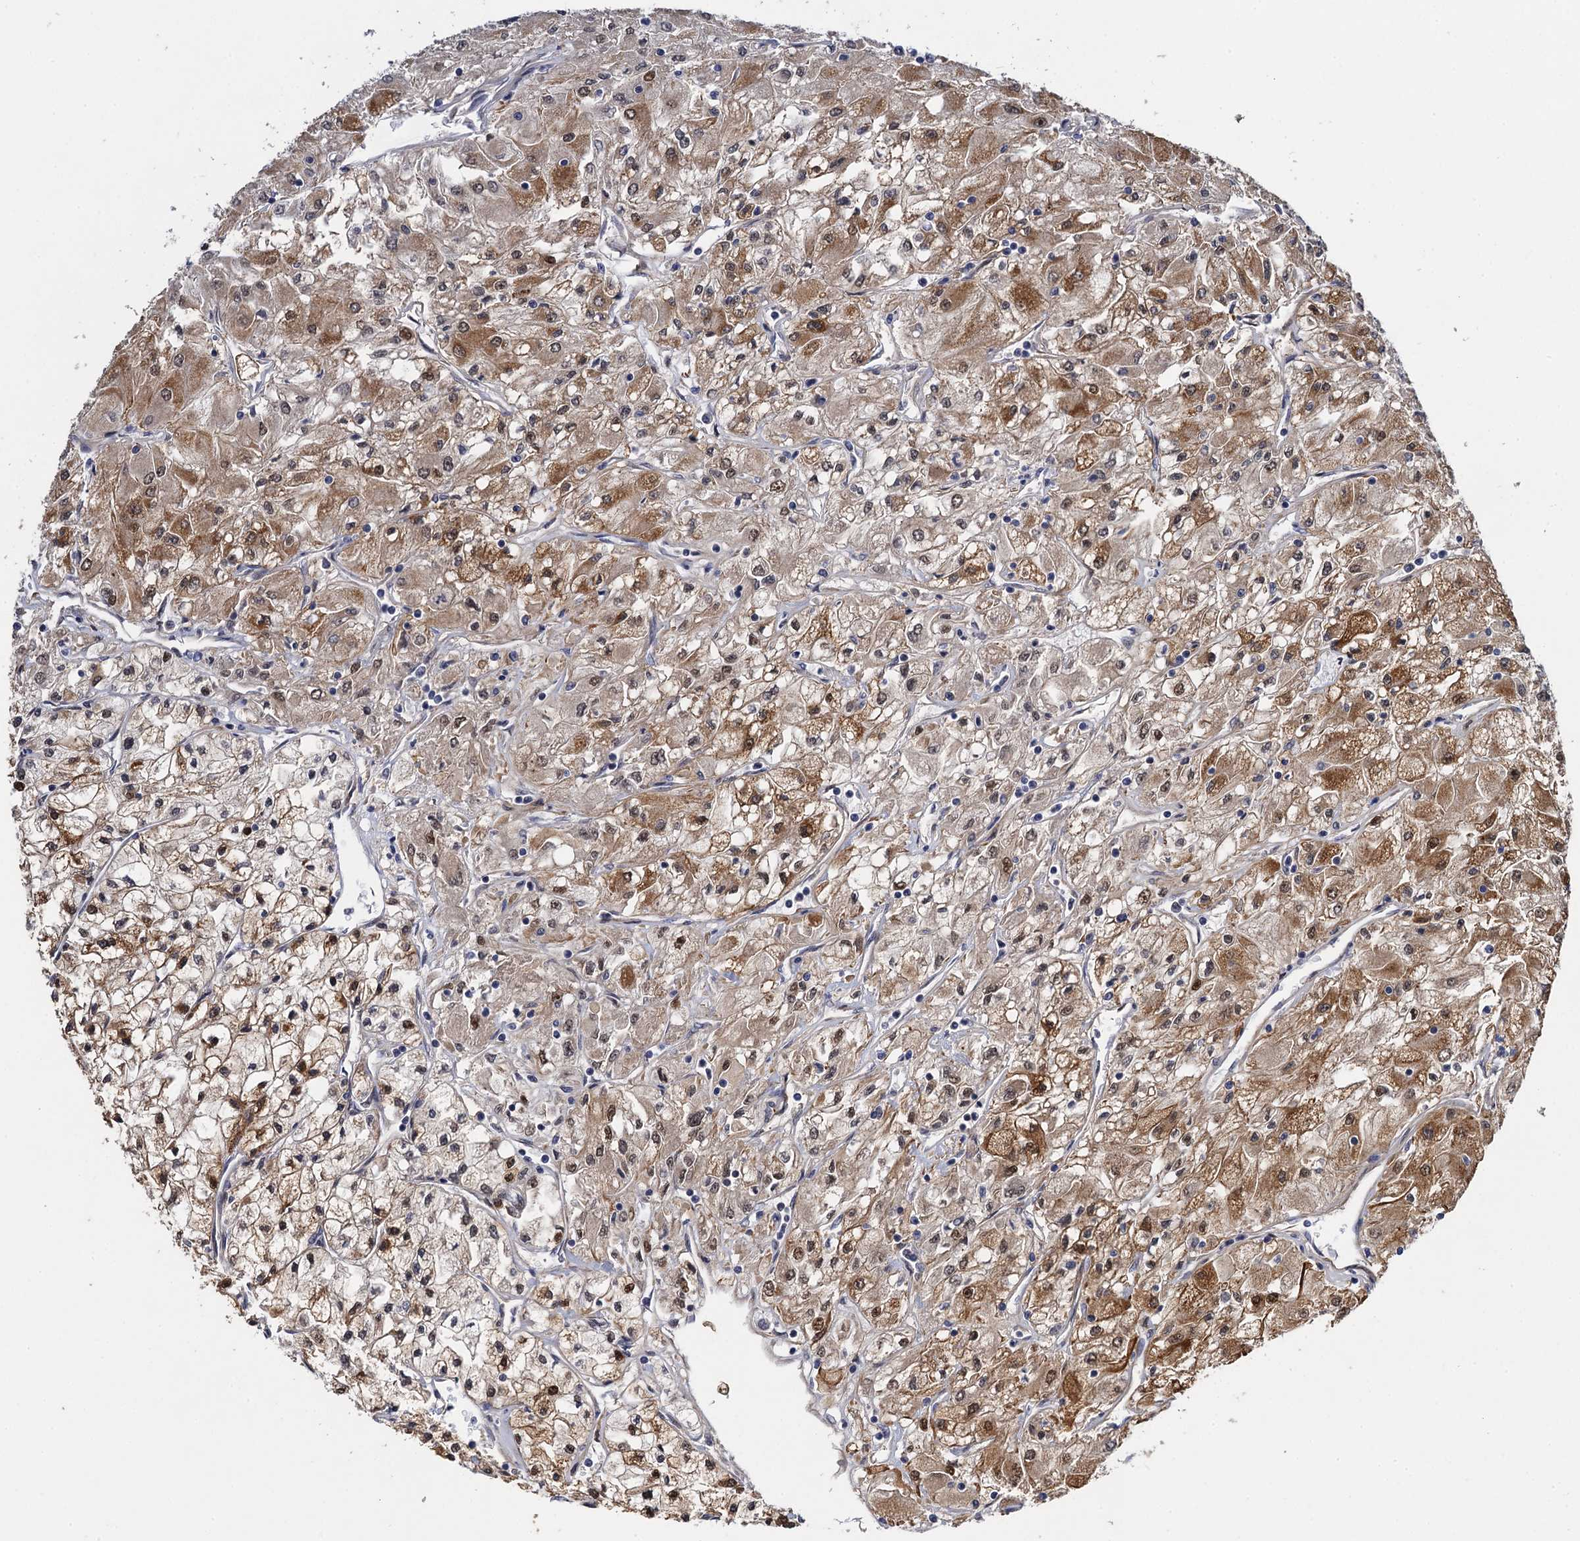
{"staining": {"intensity": "moderate", "quantity": ">75%", "location": "cytoplasmic/membranous,nuclear"}, "tissue": "renal cancer", "cell_type": "Tumor cells", "image_type": "cancer", "snomed": [{"axis": "morphology", "description": "Adenocarcinoma, NOS"}, {"axis": "topography", "description": "Kidney"}], "caption": "Renal cancer (adenocarcinoma) tissue exhibits moderate cytoplasmic/membranous and nuclear expression in approximately >75% of tumor cells", "gene": "ZAR1L", "patient": {"sex": "male", "age": 80}}